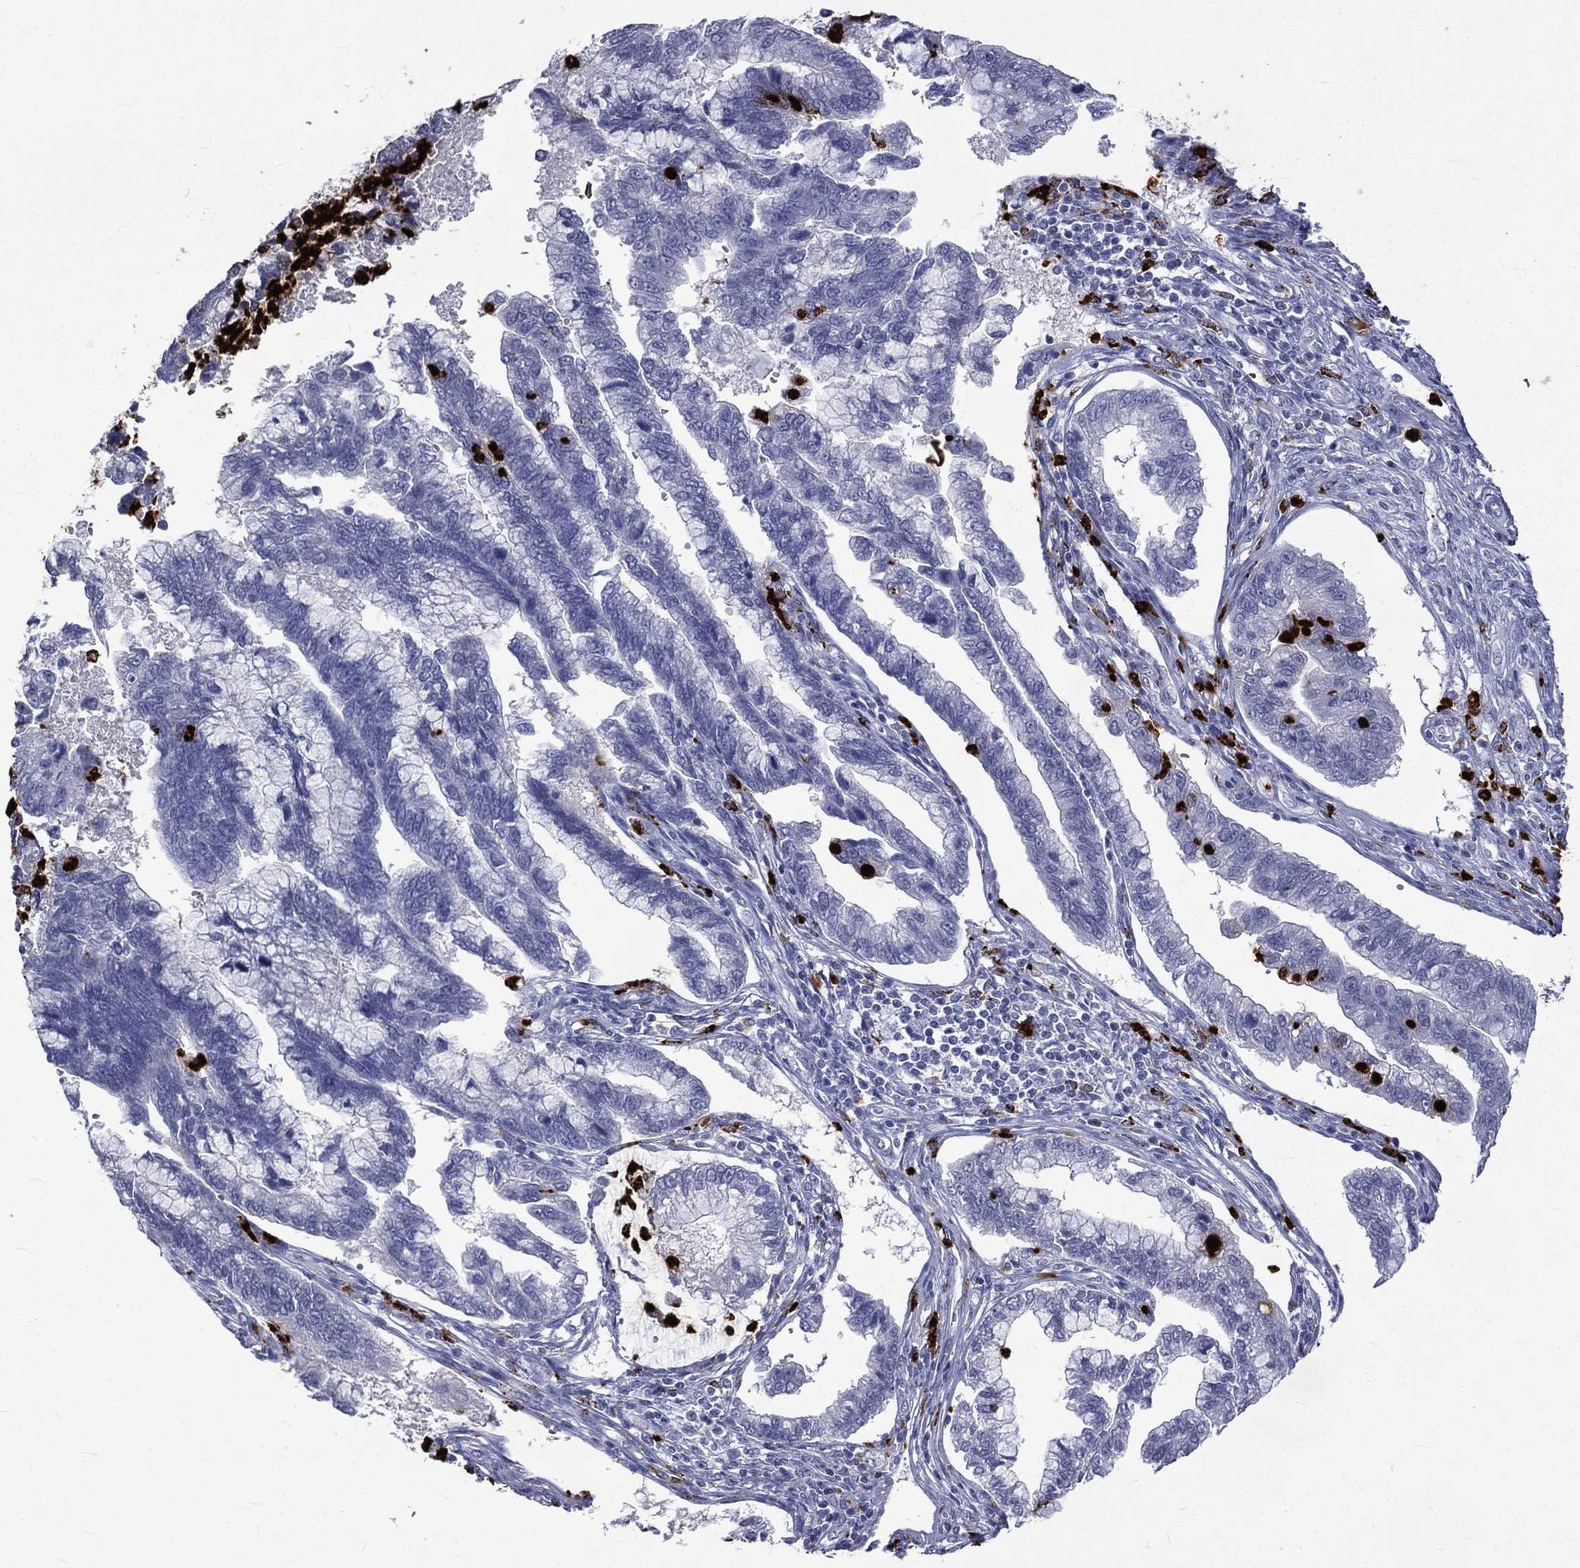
{"staining": {"intensity": "negative", "quantity": "none", "location": "none"}, "tissue": "cervical cancer", "cell_type": "Tumor cells", "image_type": "cancer", "snomed": [{"axis": "morphology", "description": "Adenocarcinoma, NOS"}, {"axis": "topography", "description": "Cervix"}], "caption": "Immunohistochemical staining of human cervical adenocarcinoma reveals no significant positivity in tumor cells.", "gene": "ELANE", "patient": {"sex": "female", "age": 44}}